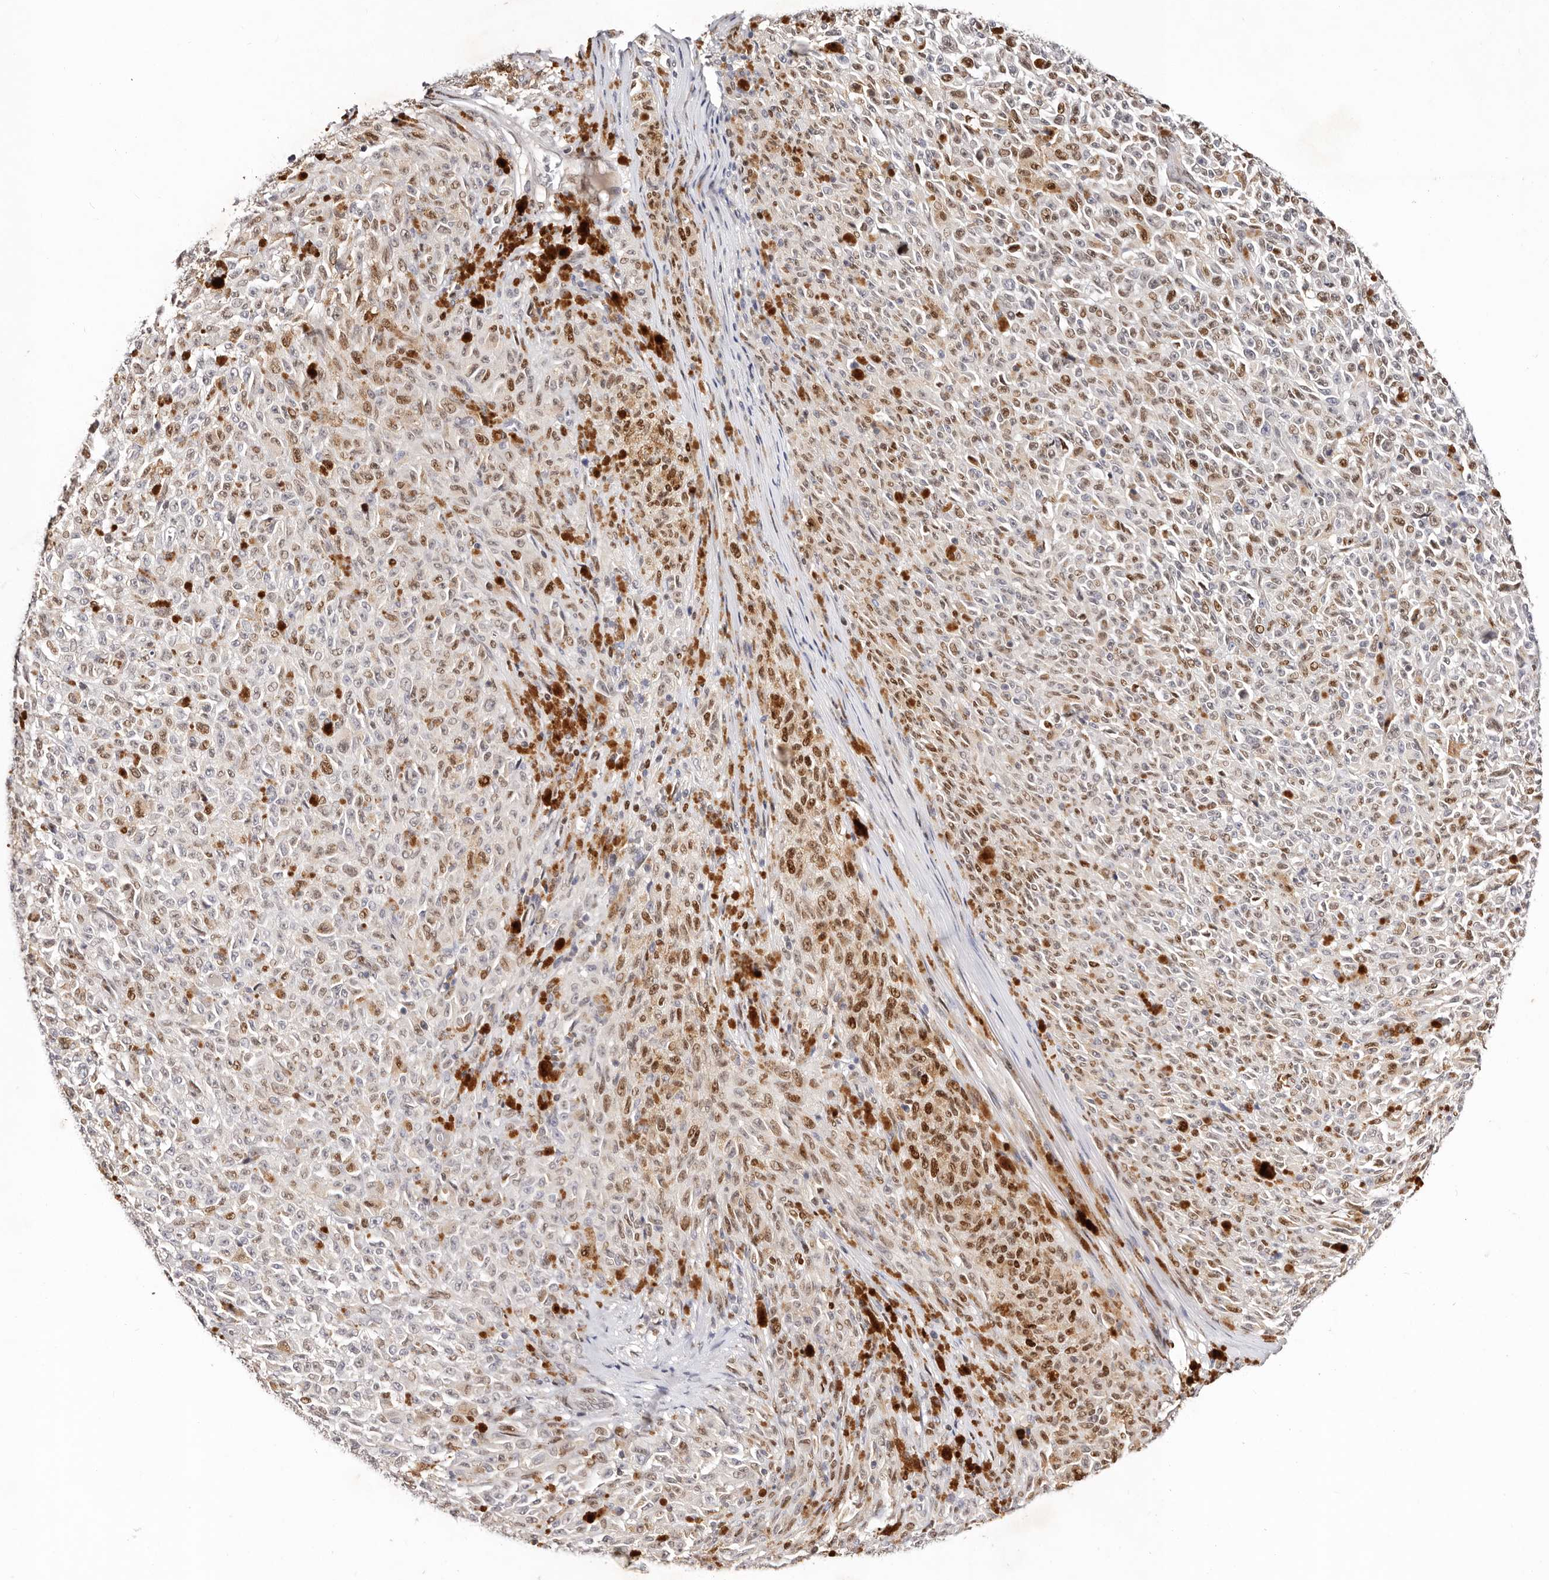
{"staining": {"intensity": "moderate", "quantity": "25%-75%", "location": "cytoplasmic/membranous,nuclear"}, "tissue": "melanoma", "cell_type": "Tumor cells", "image_type": "cancer", "snomed": [{"axis": "morphology", "description": "Malignant melanoma, NOS"}, {"axis": "topography", "description": "Skin"}], "caption": "Immunohistochemical staining of melanoma shows medium levels of moderate cytoplasmic/membranous and nuclear expression in approximately 25%-75% of tumor cells. The staining is performed using DAB (3,3'-diaminobenzidine) brown chromogen to label protein expression. The nuclei are counter-stained blue using hematoxylin.", "gene": "IQGAP3", "patient": {"sex": "female", "age": 82}}